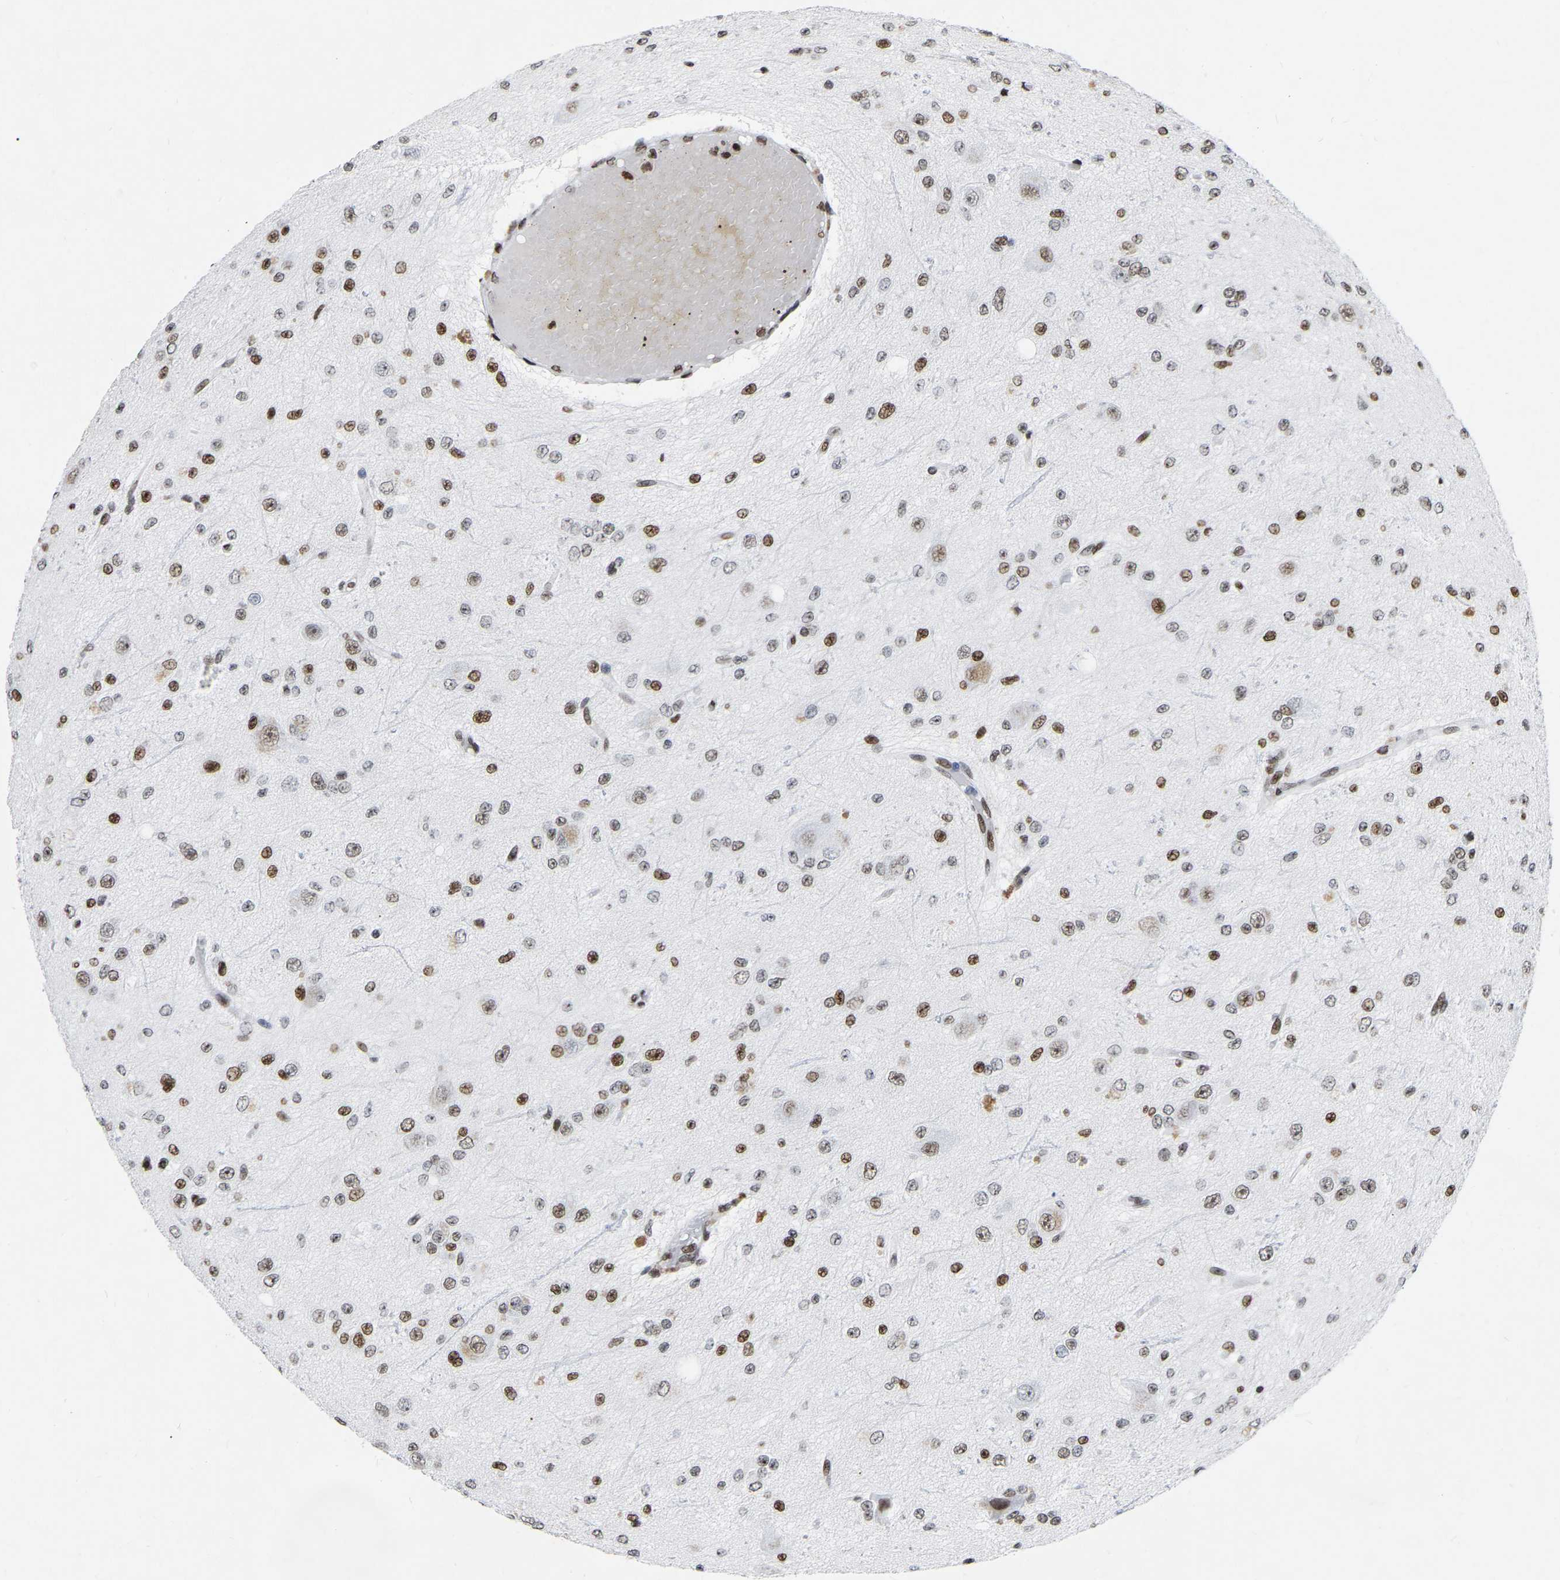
{"staining": {"intensity": "moderate", "quantity": "25%-75%", "location": "nuclear"}, "tissue": "glioma", "cell_type": "Tumor cells", "image_type": "cancer", "snomed": [{"axis": "morphology", "description": "Glioma, malignant, High grade"}, {"axis": "topography", "description": "pancreas cauda"}], "caption": "Tumor cells show medium levels of moderate nuclear positivity in about 25%-75% of cells in human malignant high-grade glioma.", "gene": "PRCC", "patient": {"sex": "male", "age": 60}}